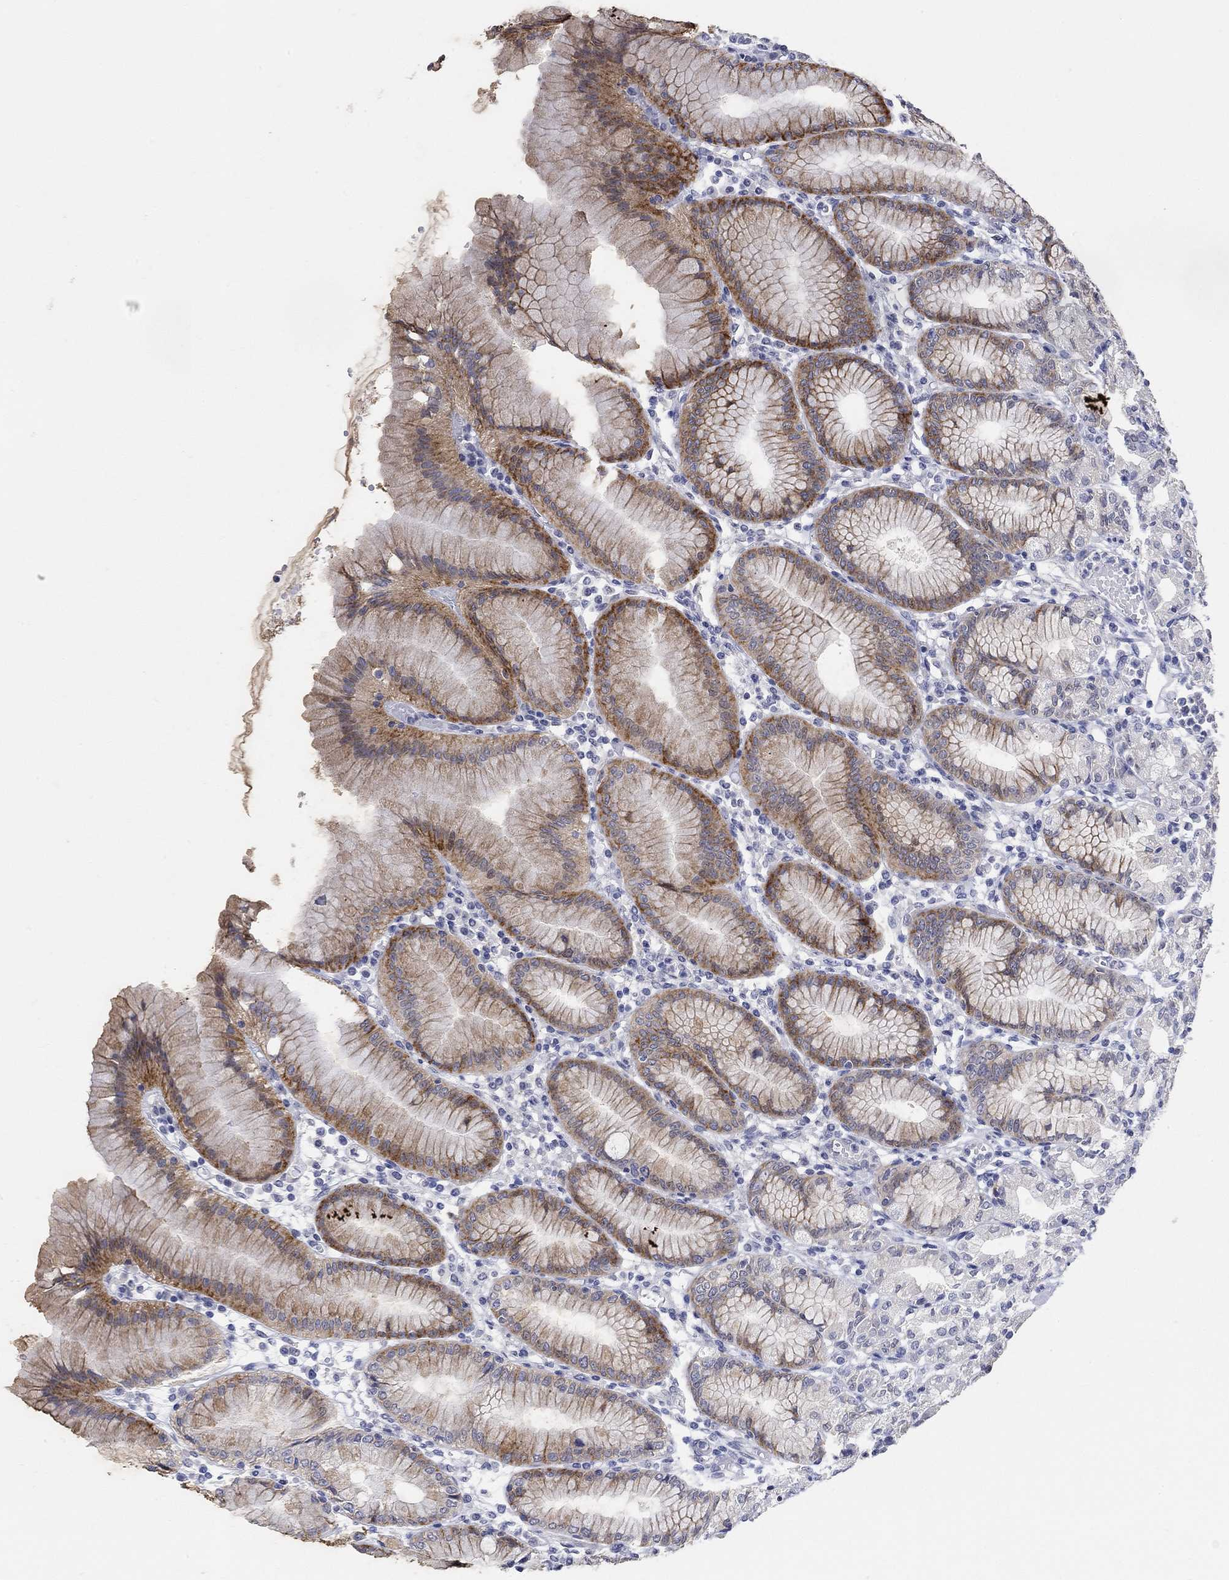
{"staining": {"intensity": "moderate", "quantity": "<25%", "location": "cytoplasmic/membranous"}, "tissue": "stomach", "cell_type": "Glandular cells", "image_type": "normal", "snomed": [{"axis": "morphology", "description": "Normal tissue, NOS"}, {"axis": "topography", "description": "Skeletal muscle"}, {"axis": "topography", "description": "Stomach"}], "caption": "Protein expression by IHC demonstrates moderate cytoplasmic/membranous positivity in about <25% of glandular cells in benign stomach.", "gene": "PNMA5", "patient": {"sex": "female", "age": 57}}